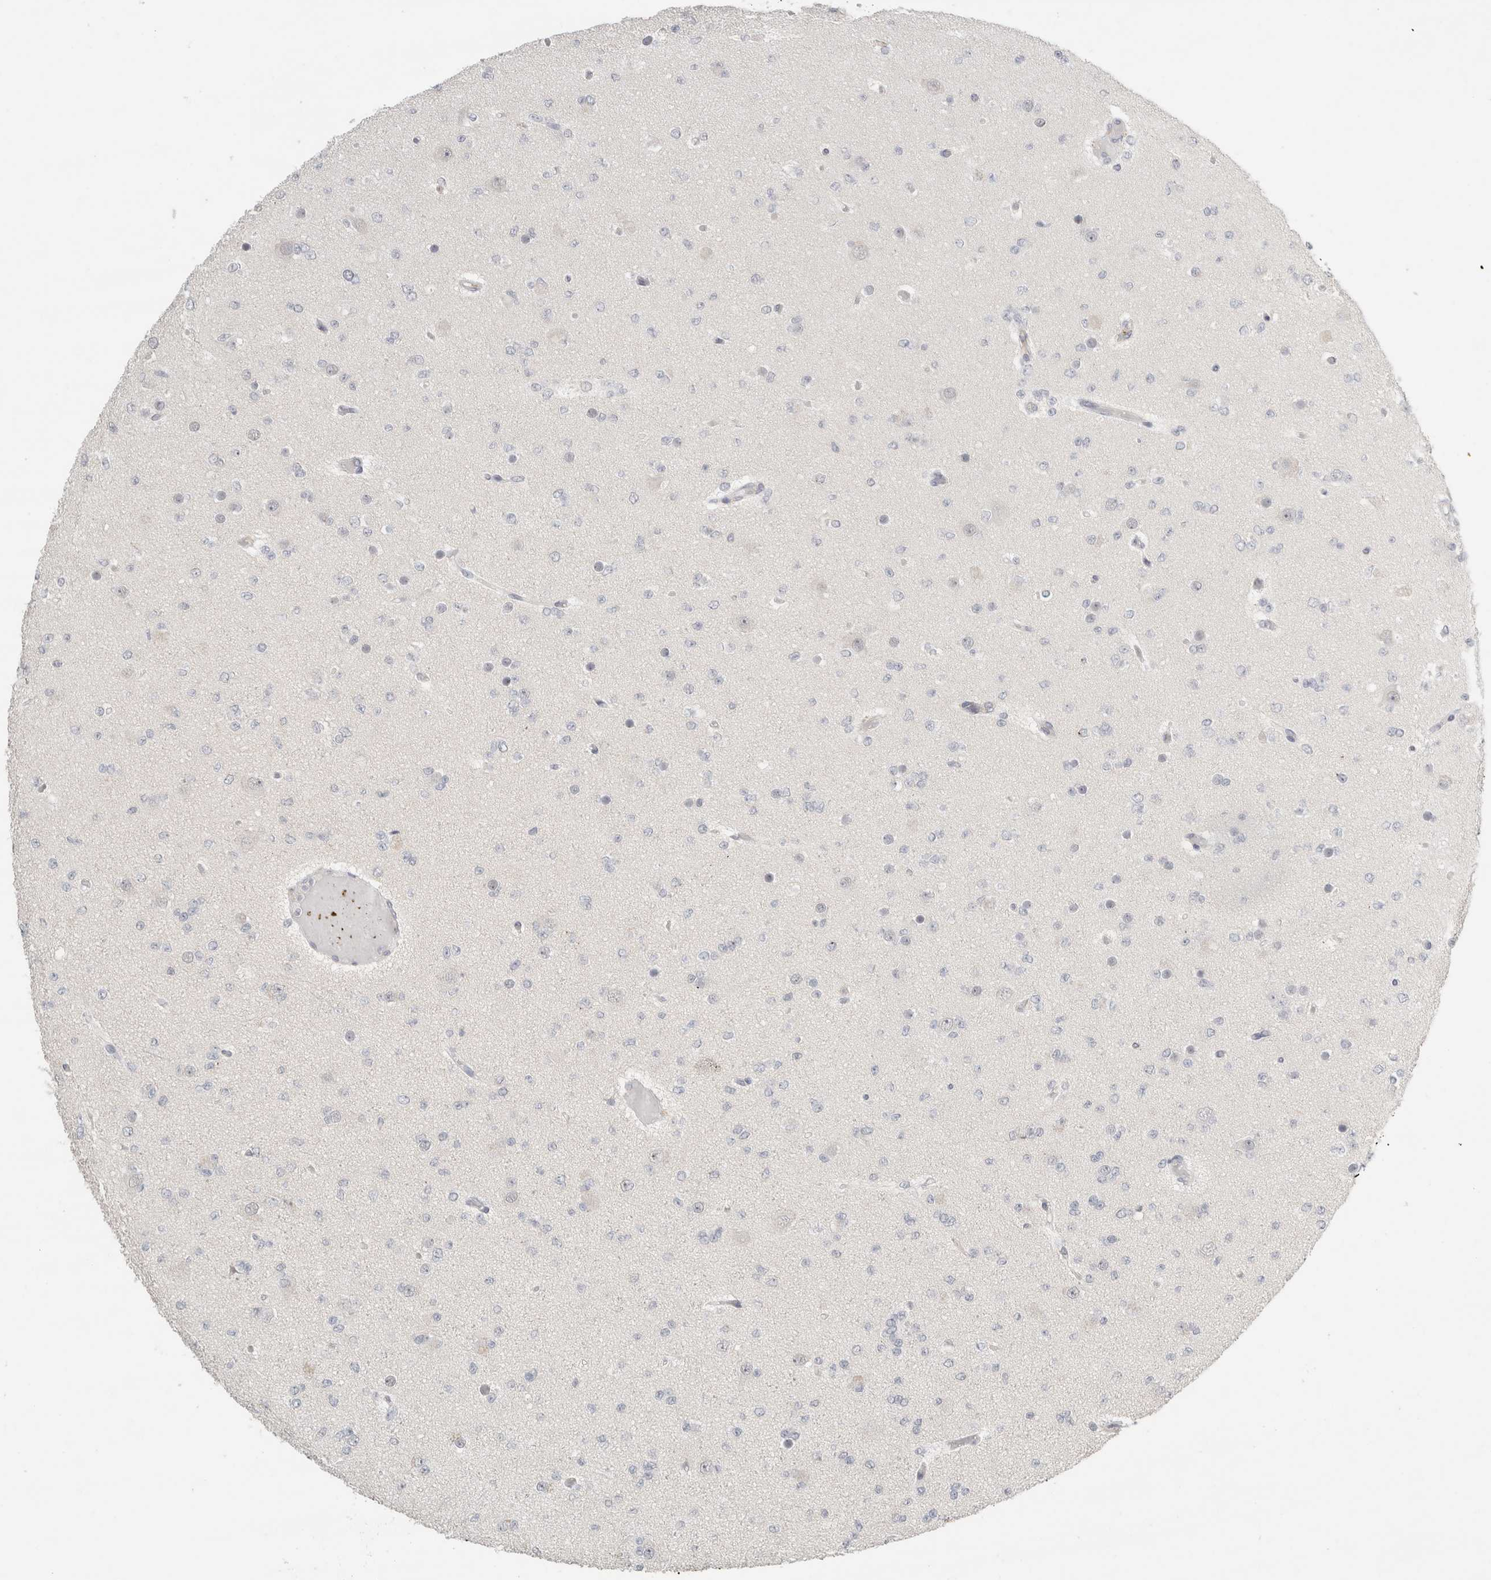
{"staining": {"intensity": "negative", "quantity": "none", "location": "none"}, "tissue": "glioma", "cell_type": "Tumor cells", "image_type": "cancer", "snomed": [{"axis": "morphology", "description": "Glioma, malignant, Low grade"}, {"axis": "topography", "description": "Brain"}], "caption": "This micrograph is of glioma stained with IHC to label a protein in brown with the nuclei are counter-stained blue. There is no staining in tumor cells.", "gene": "TRAT1", "patient": {"sex": "female", "age": 22}}